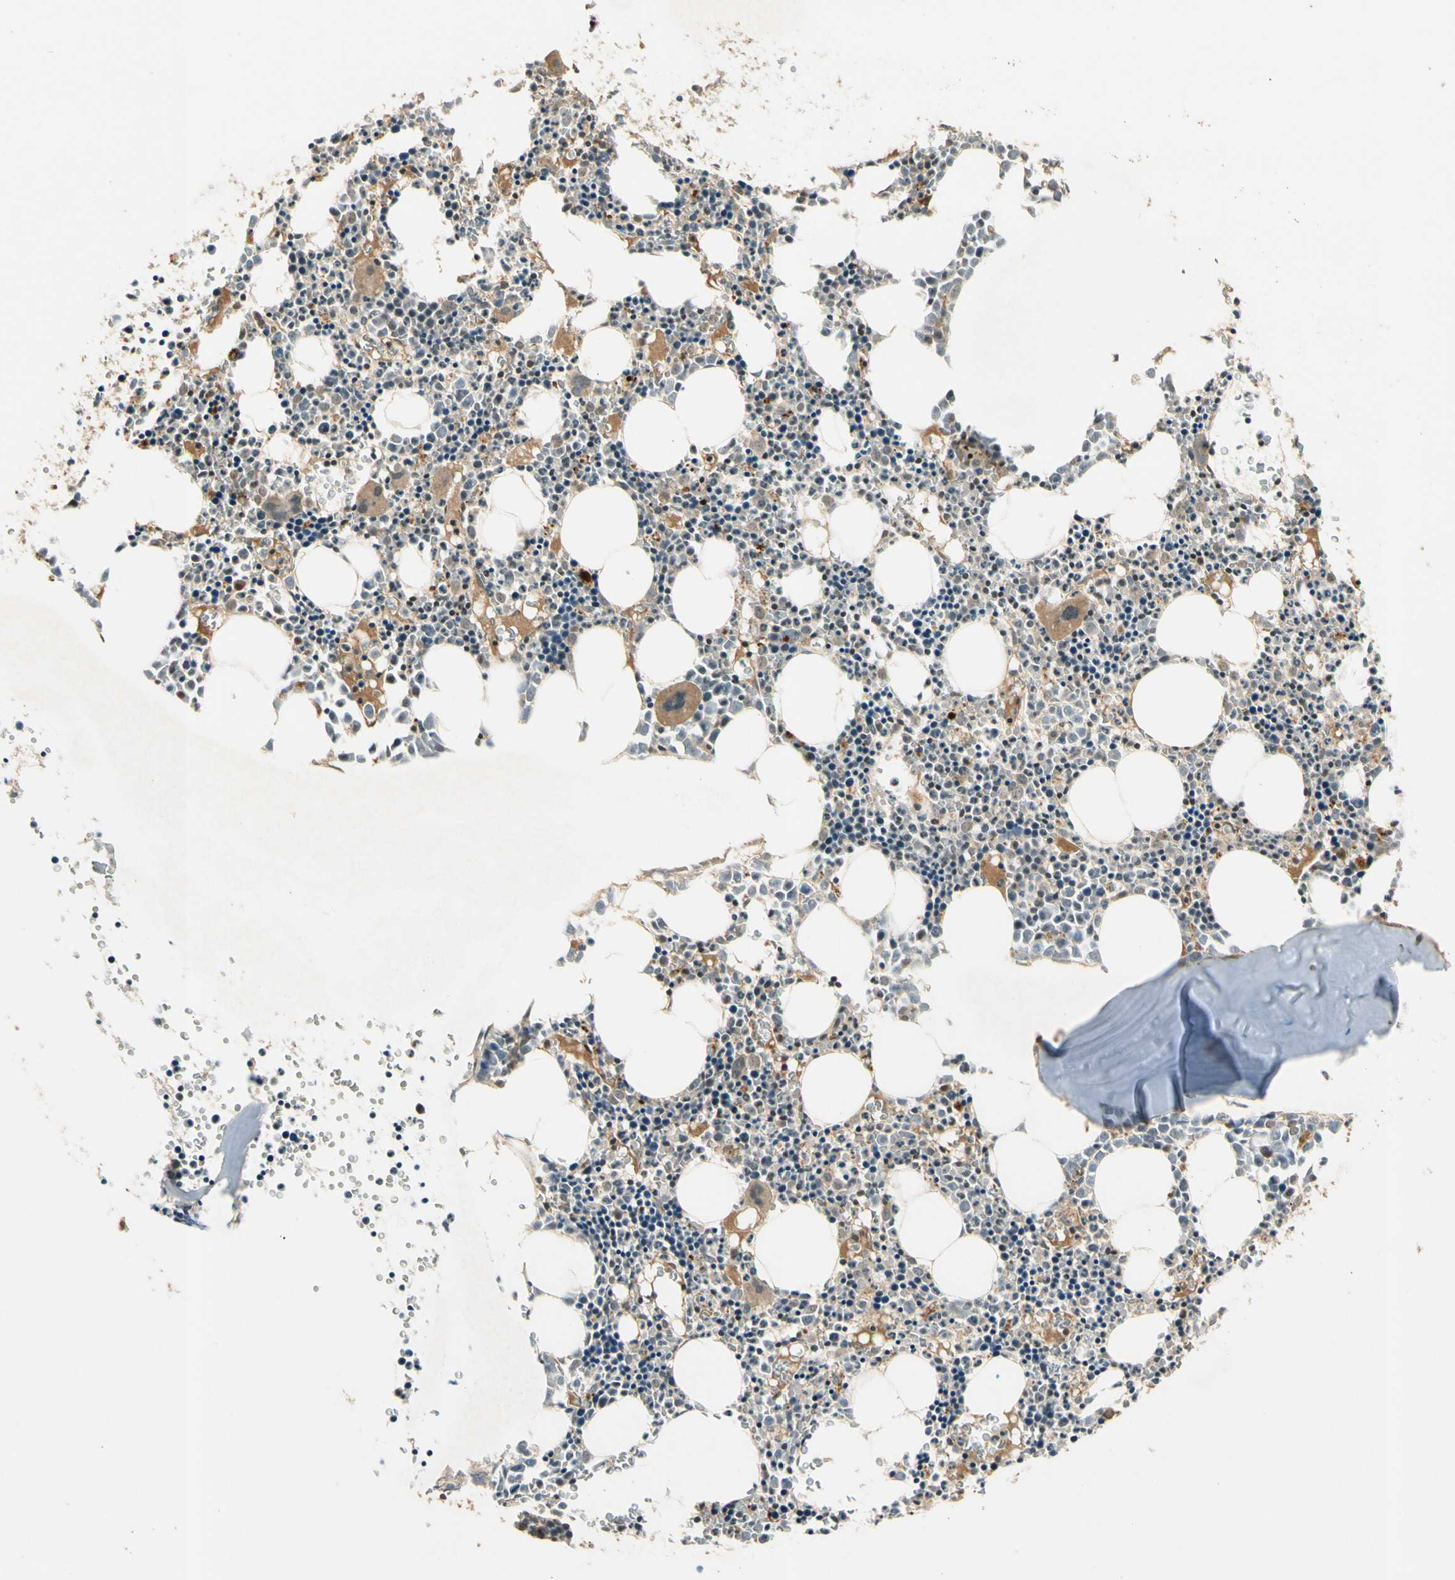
{"staining": {"intensity": "moderate", "quantity": "<25%", "location": "cytoplasmic/membranous,nuclear"}, "tissue": "bone marrow", "cell_type": "Hematopoietic cells", "image_type": "normal", "snomed": [{"axis": "morphology", "description": "Normal tissue, NOS"}, {"axis": "morphology", "description": "Inflammation, NOS"}, {"axis": "topography", "description": "Bone marrow"}], "caption": "Bone marrow was stained to show a protein in brown. There is low levels of moderate cytoplasmic/membranous,nuclear staining in about <25% of hematopoietic cells. (brown staining indicates protein expression, while blue staining denotes nuclei).", "gene": "GMEB2", "patient": {"sex": "female", "age": 17}}